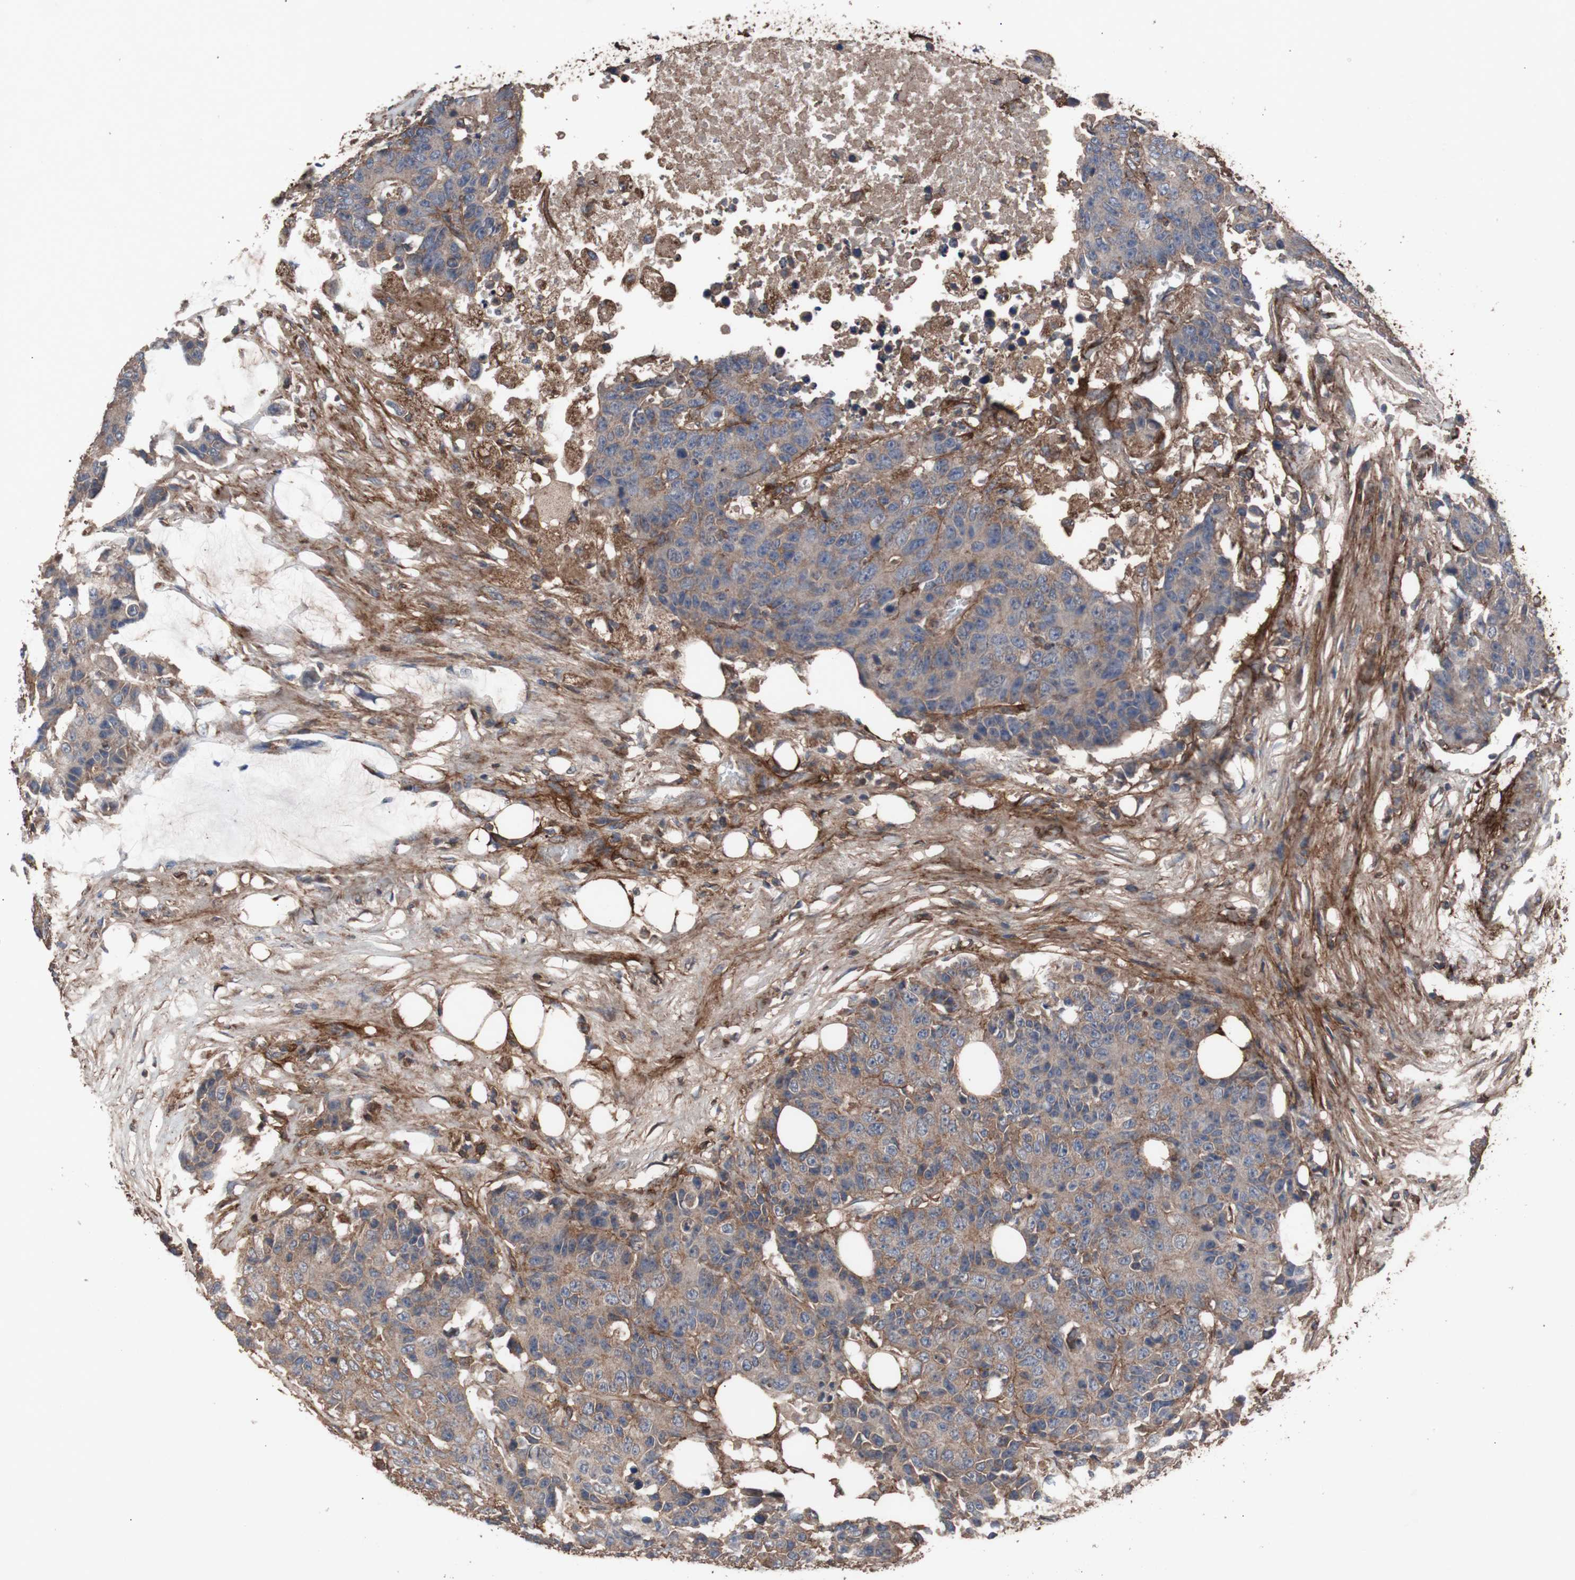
{"staining": {"intensity": "moderate", "quantity": ">75%", "location": "cytoplasmic/membranous"}, "tissue": "colorectal cancer", "cell_type": "Tumor cells", "image_type": "cancer", "snomed": [{"axis": "morphology", "description": "Adenocarcinoma, NOS"}, {"axis": "topography", "description": "Colon"}], "caption": "Immunohistochemistry (DAB (3,3'-diaminobenzidine)) staining of human colorectal adenocarcinoma displays moderate cytoplasmic/membranous protein expression in approximately >75% of tumor cells. (DAB IHC with brightfield microscopy, high magnification).", "gene": "COL6A2", "patient": {"sex": "female", "age": 86}}